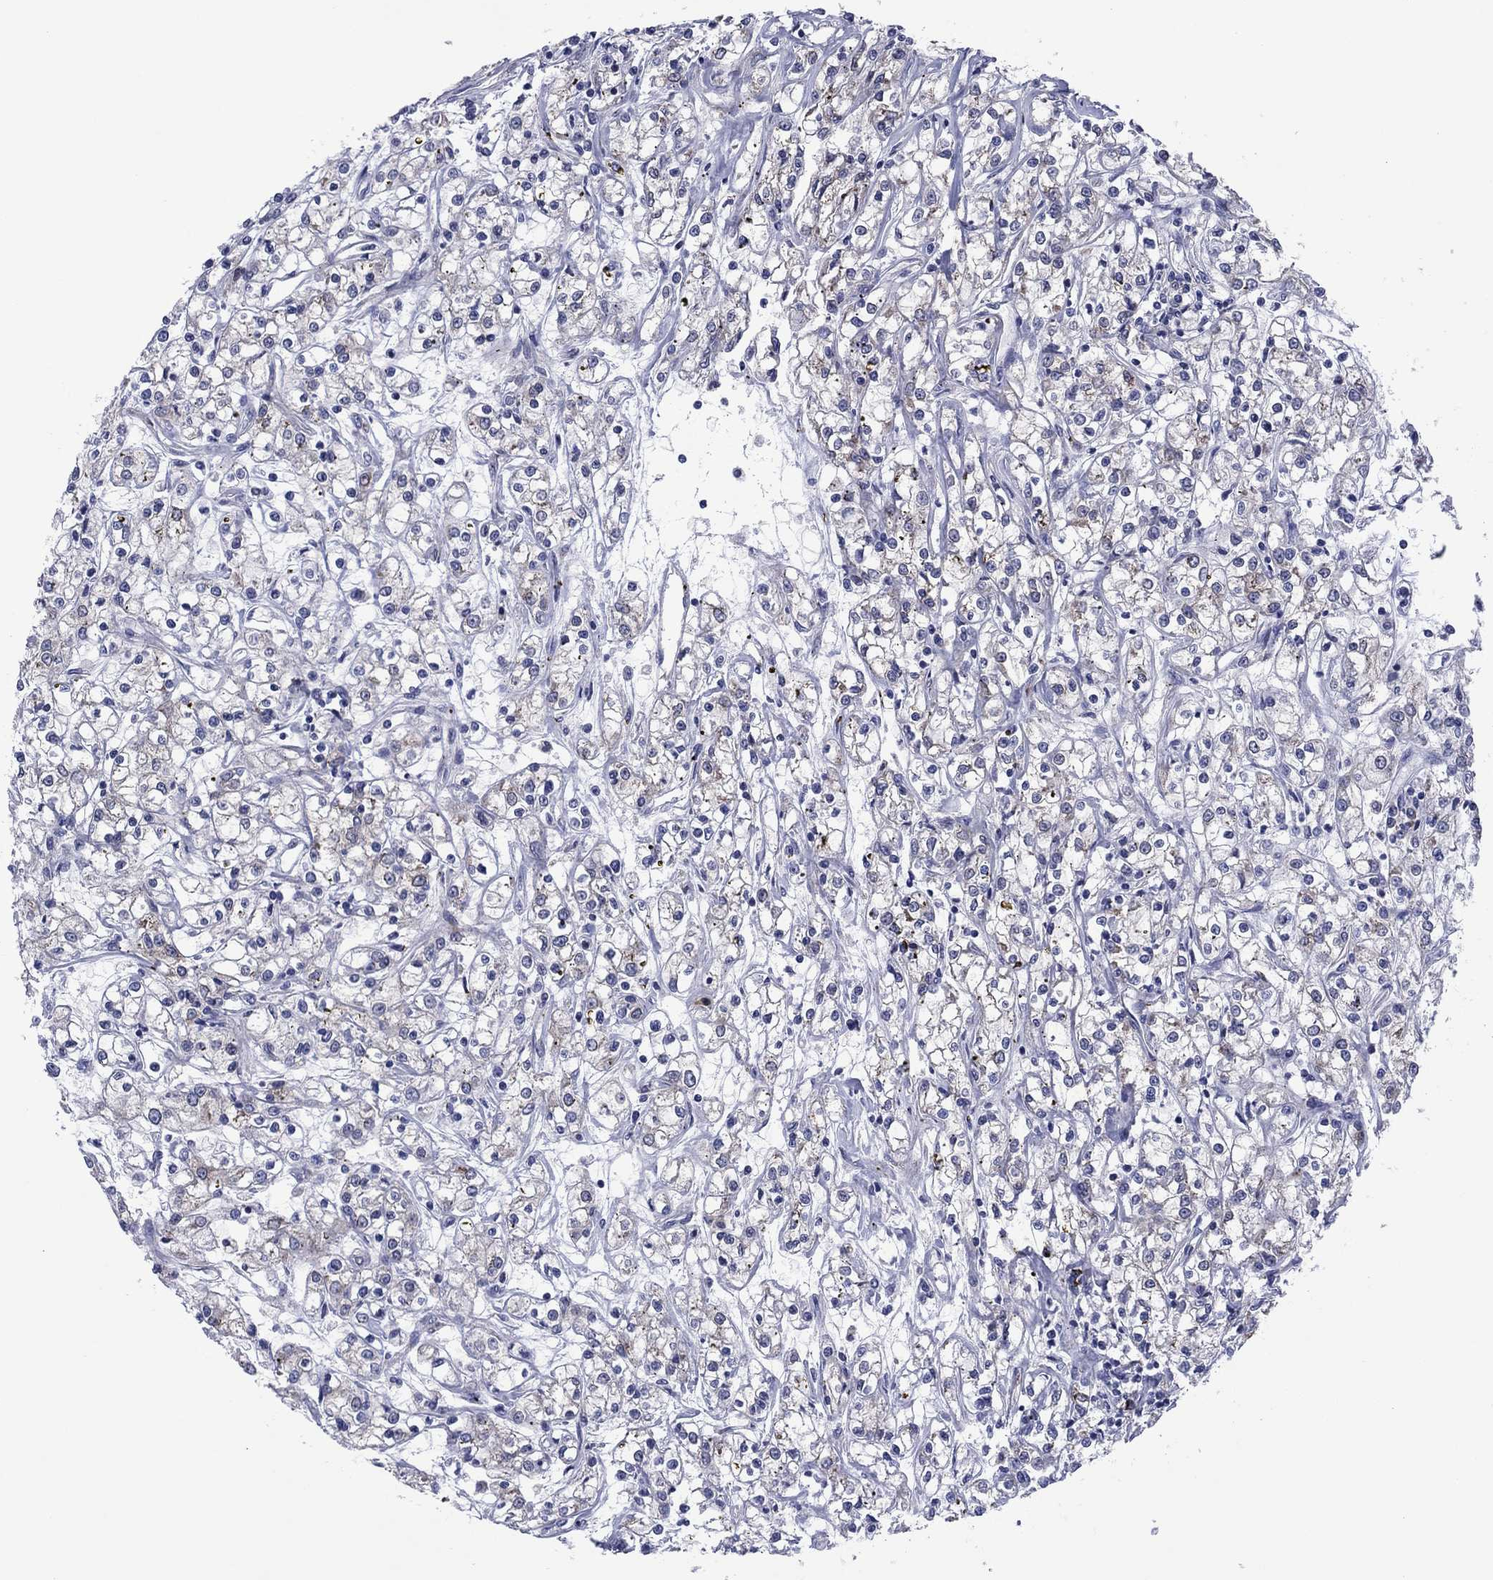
{"staining": {"intensity": "negative", "quantity": "none", "location": "none"}, "tissue": "renal cancer", "cell_type": "Tumor cells", "image_type": "cancer", "snomed": [{"axis": "morphology", "description": "Adenocarcinoma, NOS"}, {"axis": "topography", "description": "Kidney"}], "caption": "Tumor cells are negative for protein expression in human renal cancer (adenocarcinoma).", "gene": "GPR155", "patient": {"sex": "female", "age": 59}}